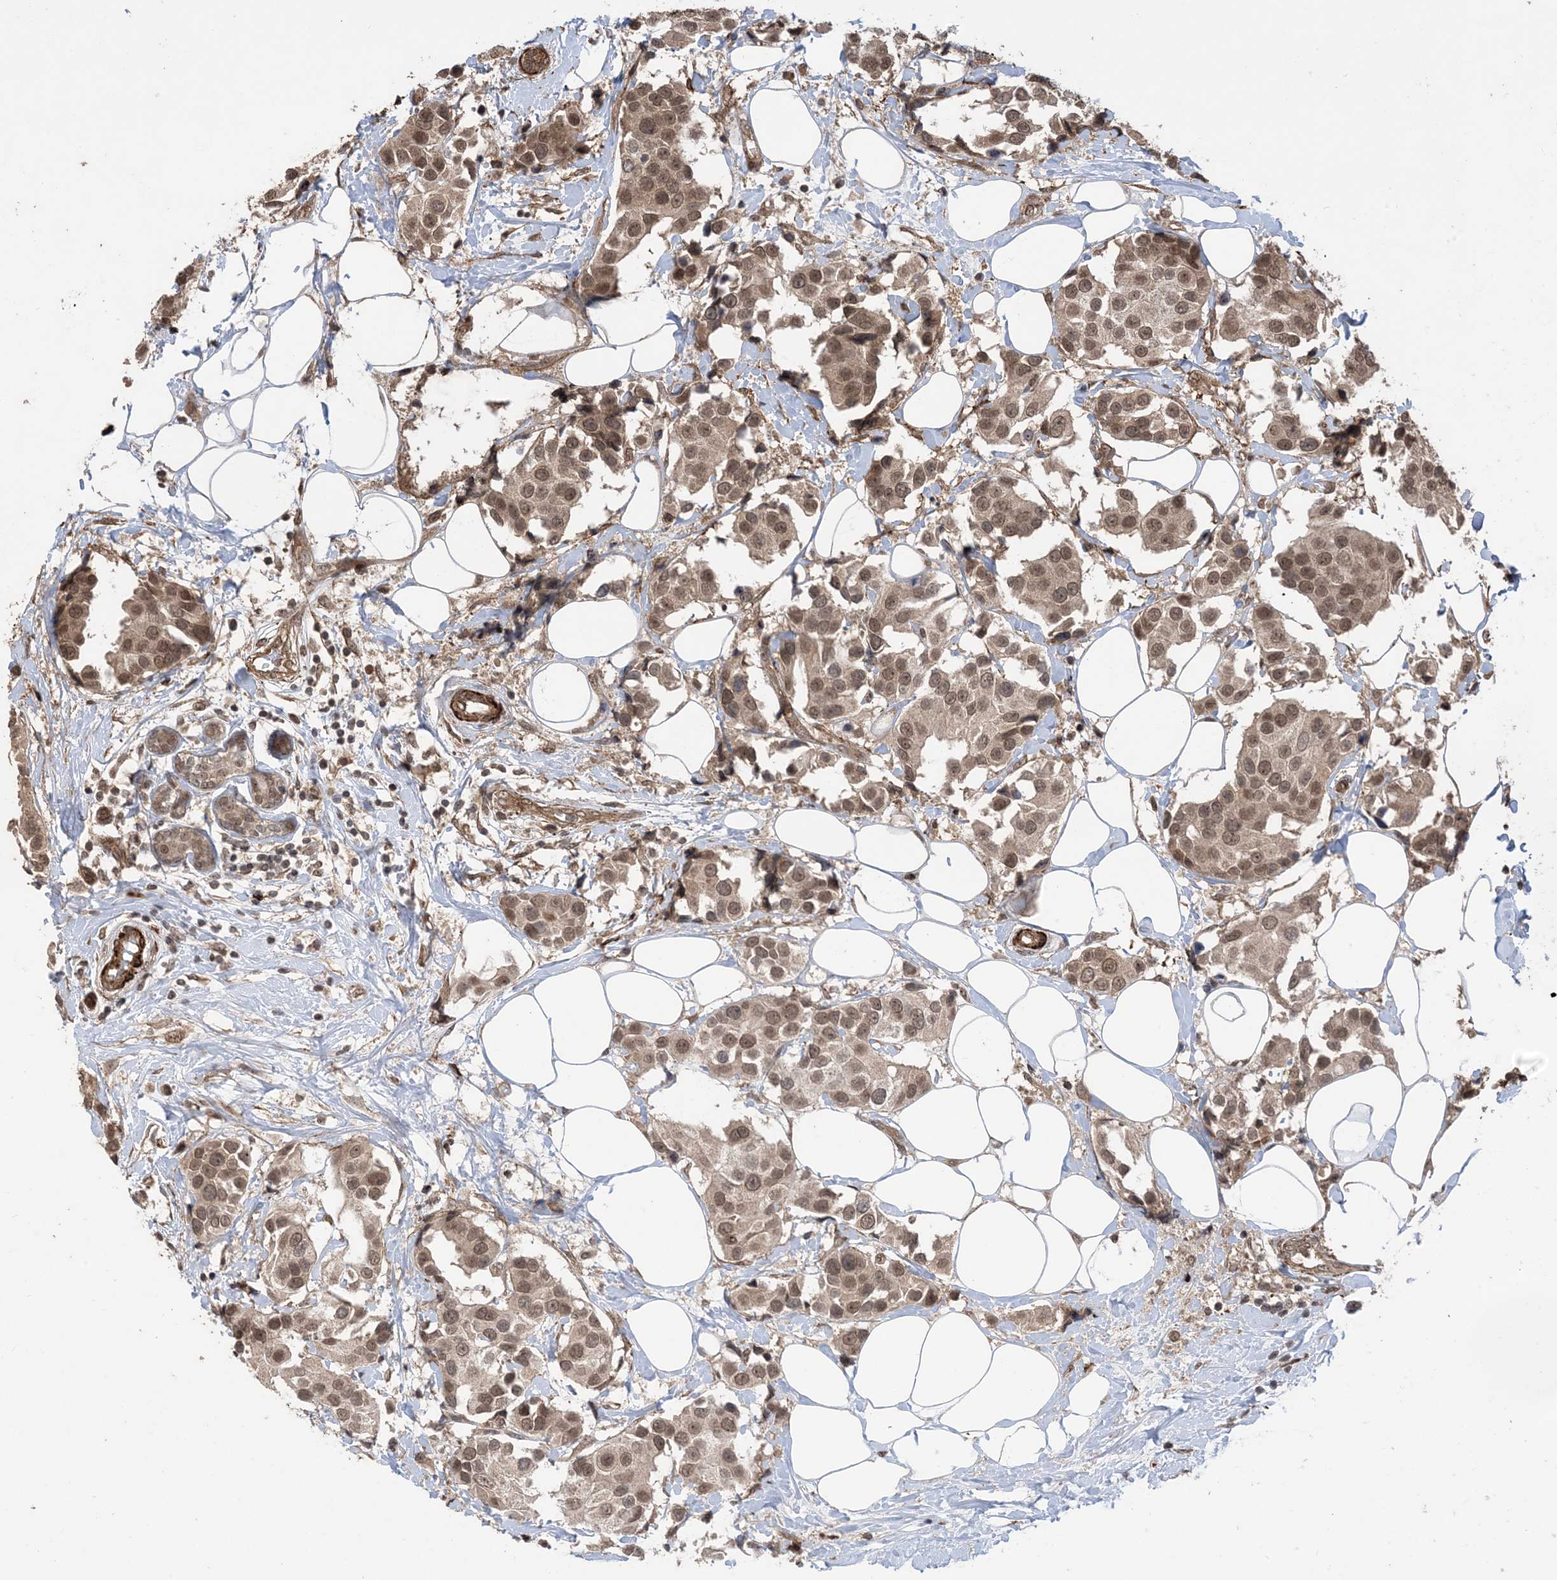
{"staining": {"intensity": "moderate", "quantity": ">75%", "location": "nuclear"}, "tissue": "breast cancer", "cell_type": "Tumor cells", "image_type": "cancer", "snomed": [{"axis": "morphology", "description": "Normal tissue, NOS"}, {"axis": "morphology", "description": "Duct carcinoma"}, {"axis": "topography", "description": "Breast"}], "caption": "High-magnification brightfield microscopy of breast infiltrating ductal carcinoma stained with DAB (3,3'-diaminobenzidine) (brown) and counterstained with hematoxylin (blue). tumor cells exhibit moderate nuclear expression is appreciated in about>75% of cells.", "gene": "ZNF511", "patient": {"sex": "female", "age": 39}}